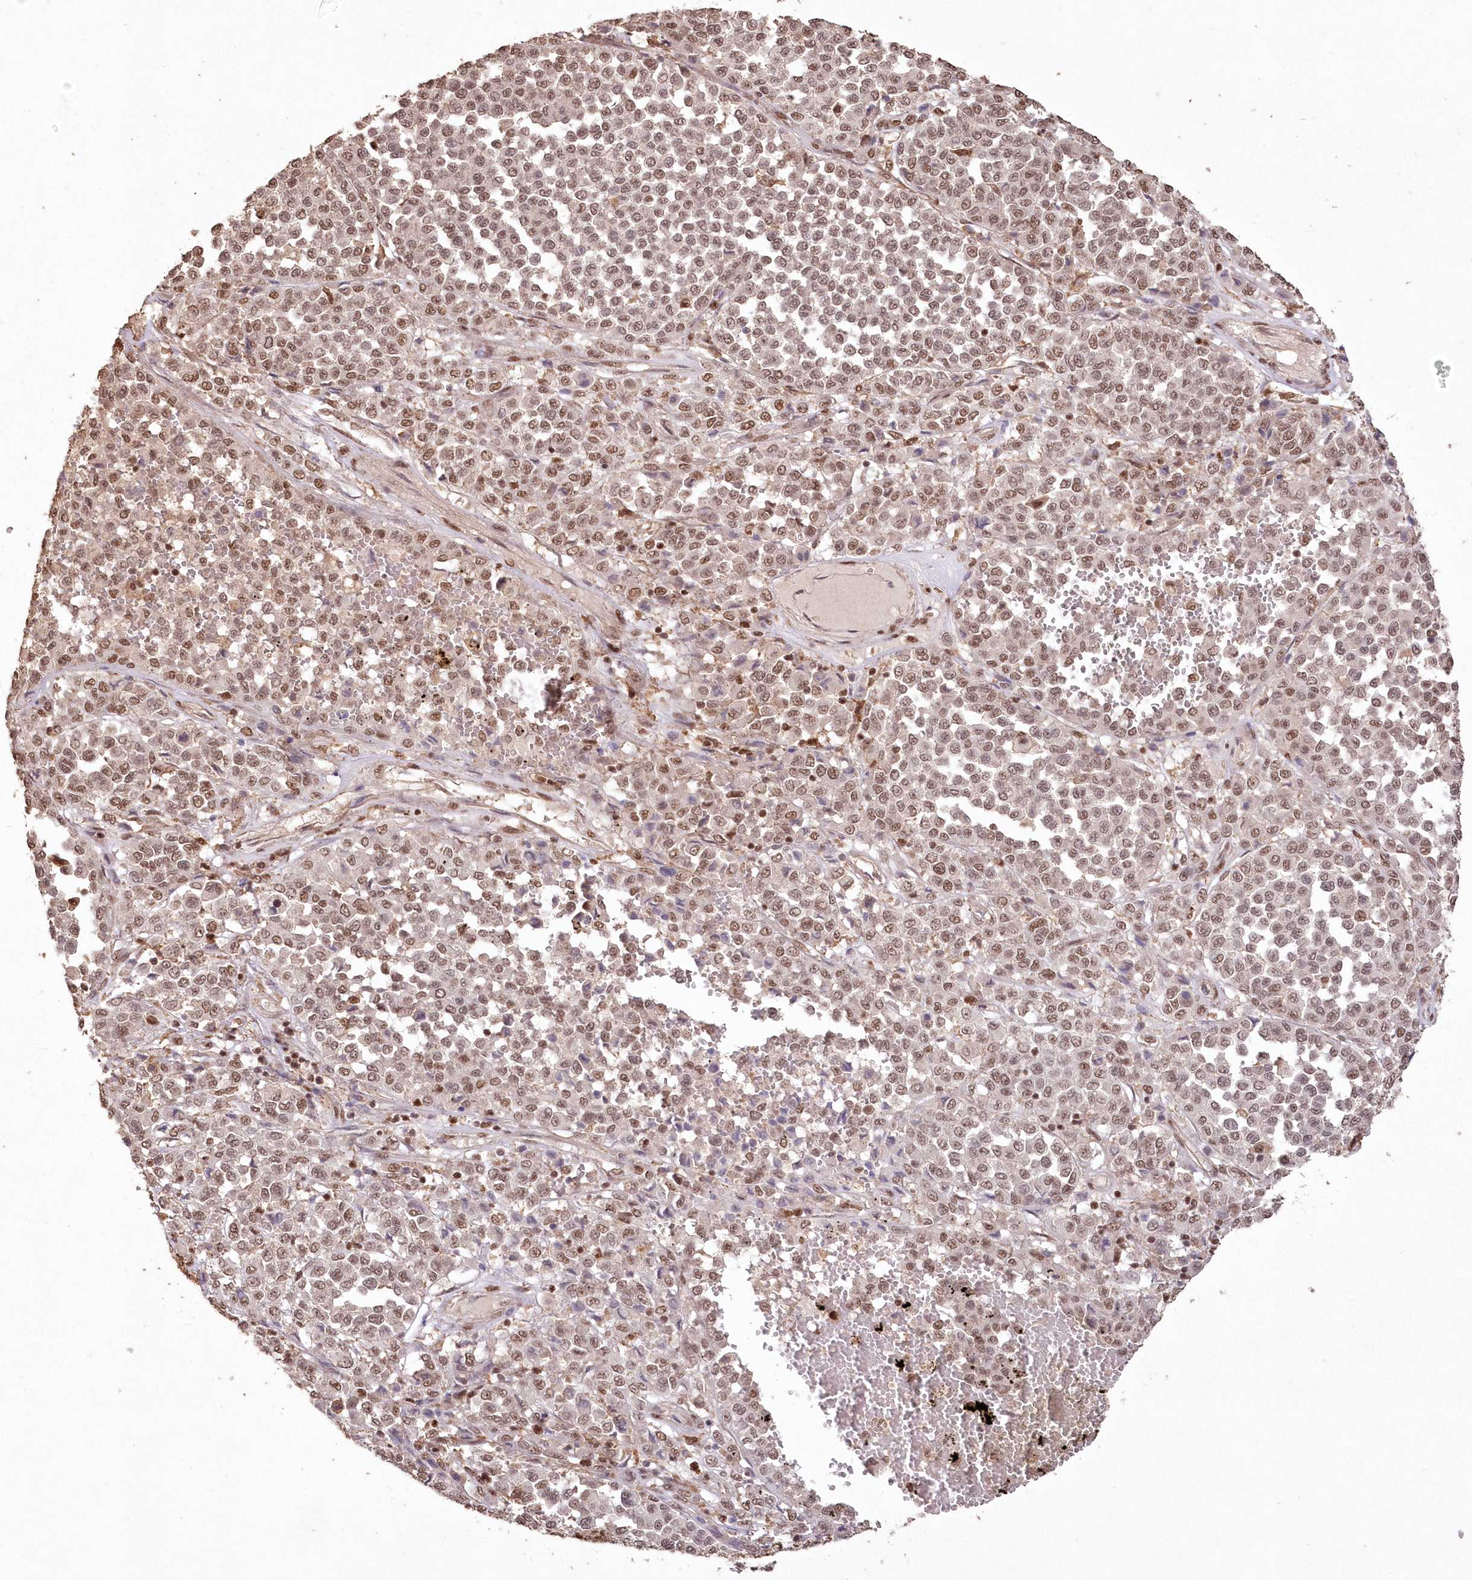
{"staining": {"intensity": "moderate", "quantity": ">75%", "location": "nuclear"}, "tissue": "melanoma", "cell_type": "Tumor cells", "image_type": "cancer", "snomed": [{"axis": "morphology", "description": "Malignant melanoma, Metastatic site"}, {"axis": "topography", "description": "Pancreas"}], "caption": "A brown stain shows moderate nuclear expression of a protein in human melanoma tumor cells. (Stains: DAB in brown, nuclei in blue, Microscopy: brightfield microscopy at high magnification).", "gene": "PDS5A", "patient": {"sex": "female", "age": 30}}